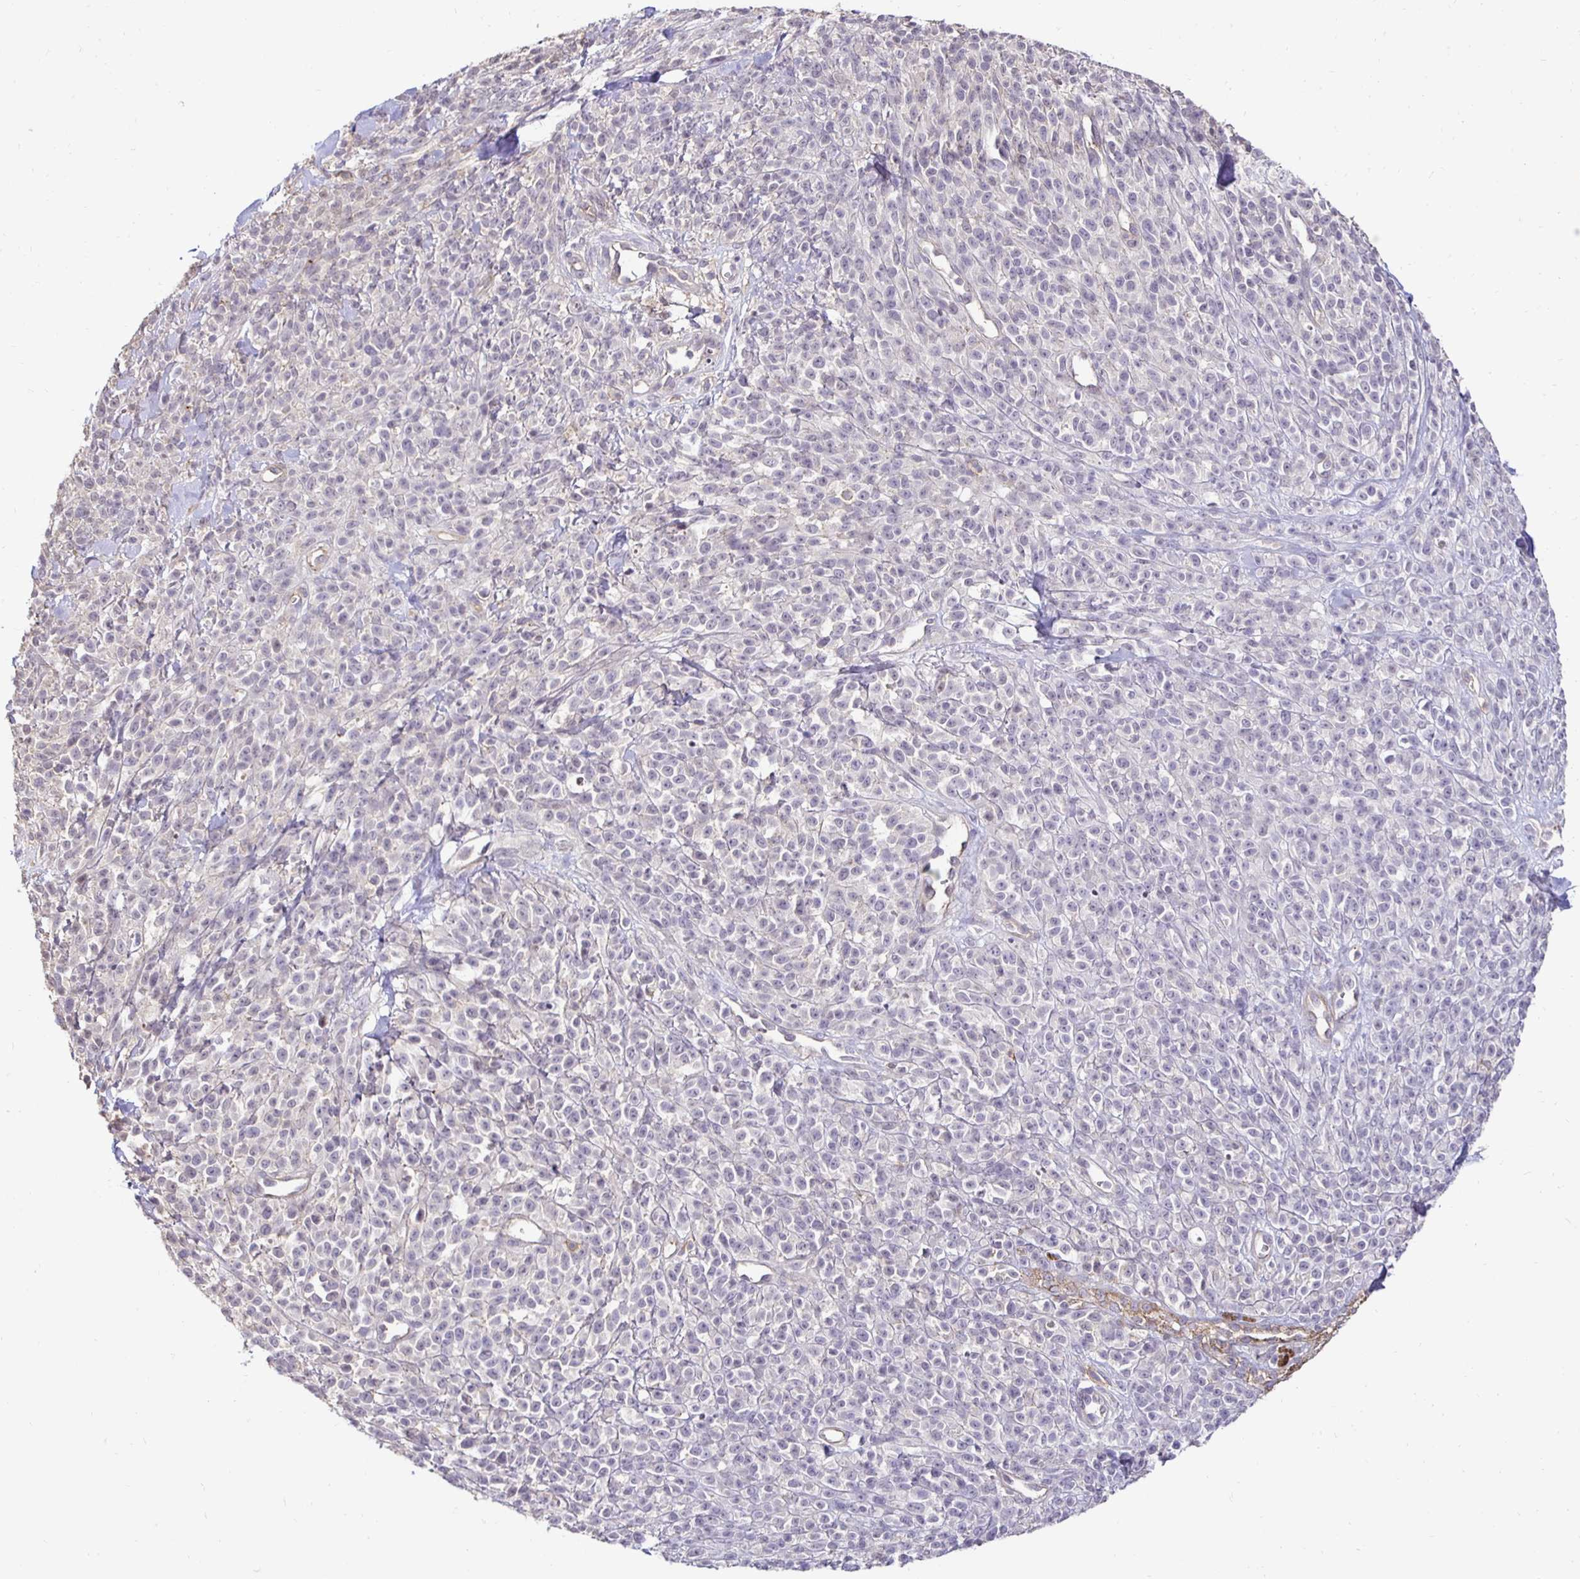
{"staining": {"intensity": "negative", "quantity": "none", "location": "none"}, "tissue": "melanoma", "cell_type": "Tumor cells", "image_type": "cancer", "snomed": [{"axis": "morphology", "description": "Malignant melanoma, NOS"}, {"axis": "topography", "description": "Skin"}, {"axis": "topography", "description": "Skin of trunk"}], "caption": "Melanoma stained for a protein using immunohistochemistry (IHC) displays no positivity tumor cells.", "gene": "SLC9A1", "patient": {"sex": "male", "age": 74}}